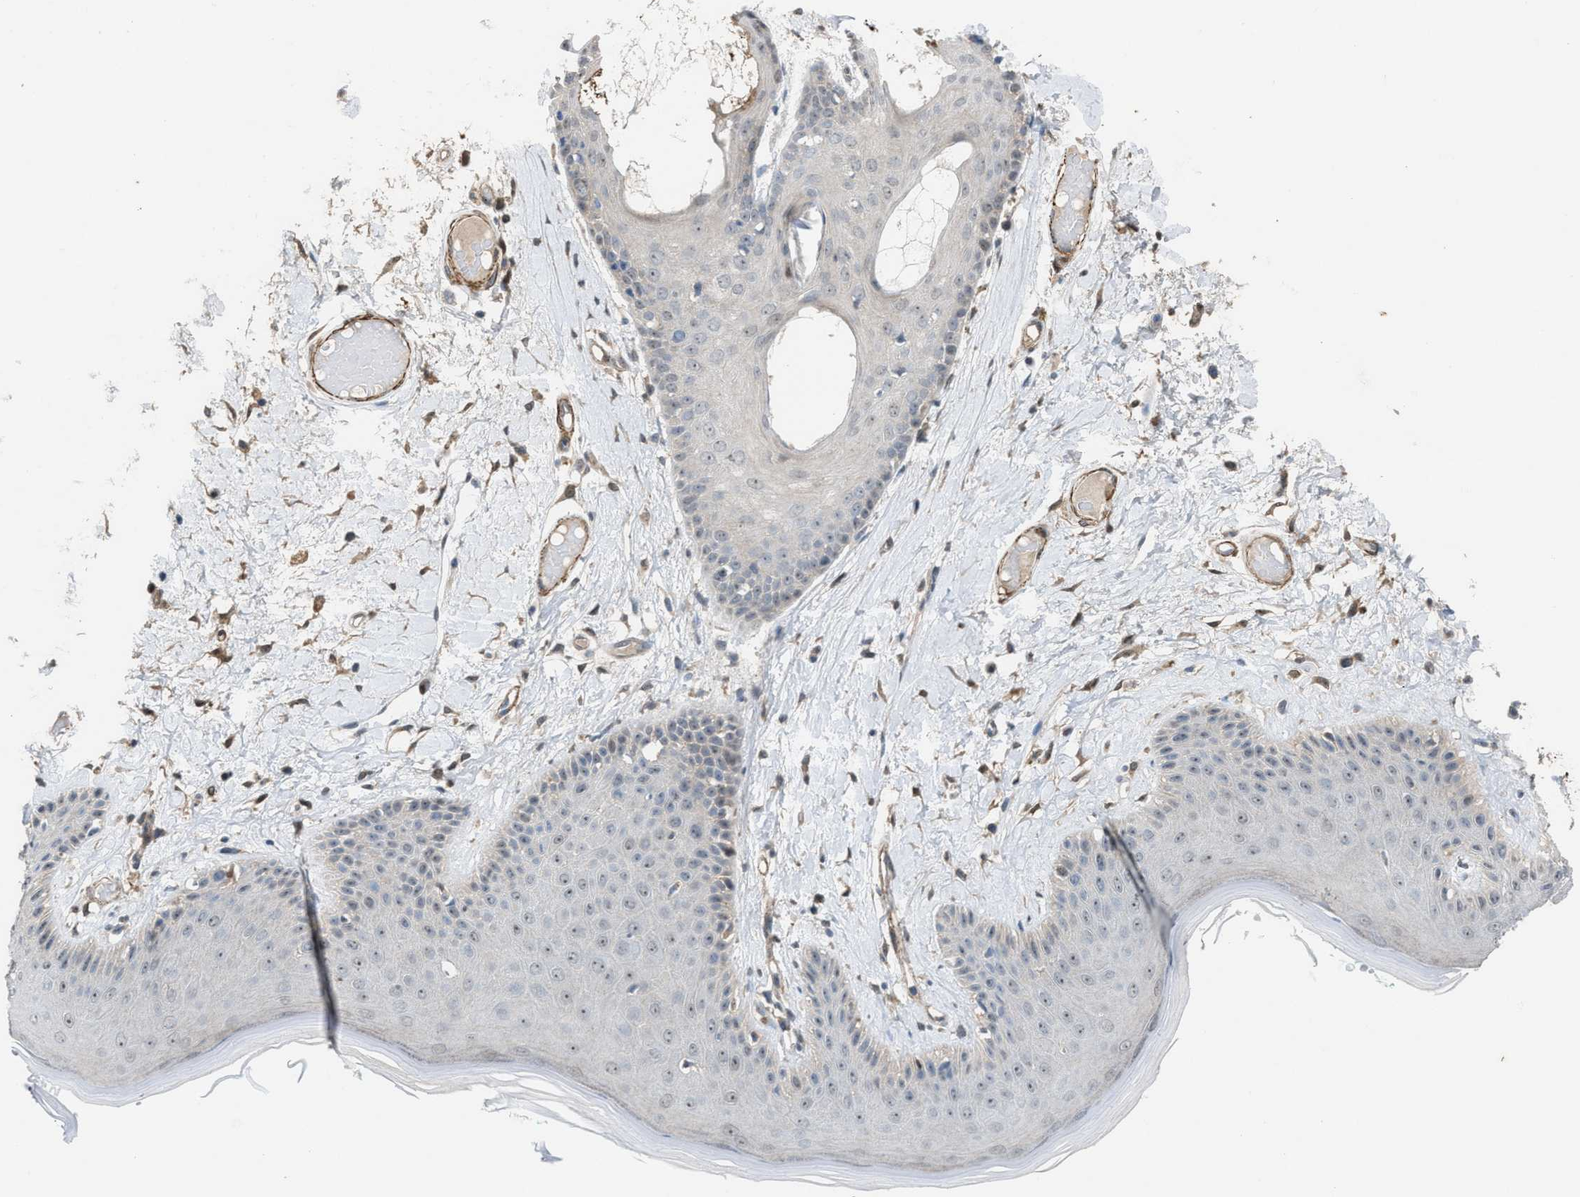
{"staining": {"intensity": "weak", "quantity": "<25%", "location": "nuclear"}, "tissue": "skin", "cell_type": "Epidermal cells", "image_type": "normal", "snomed": [{"axis": "morphology", "description": "Normal tissue, NOS"}, {"axis": "topography", "description": "Vulva"}], "caption": "Human skin stained for a protein using immunohistochemistry (IHC) exhibits no positivity in epidermal cells.", "gene": "NQO2", "patient": {"sex": "female", "age": 73}}